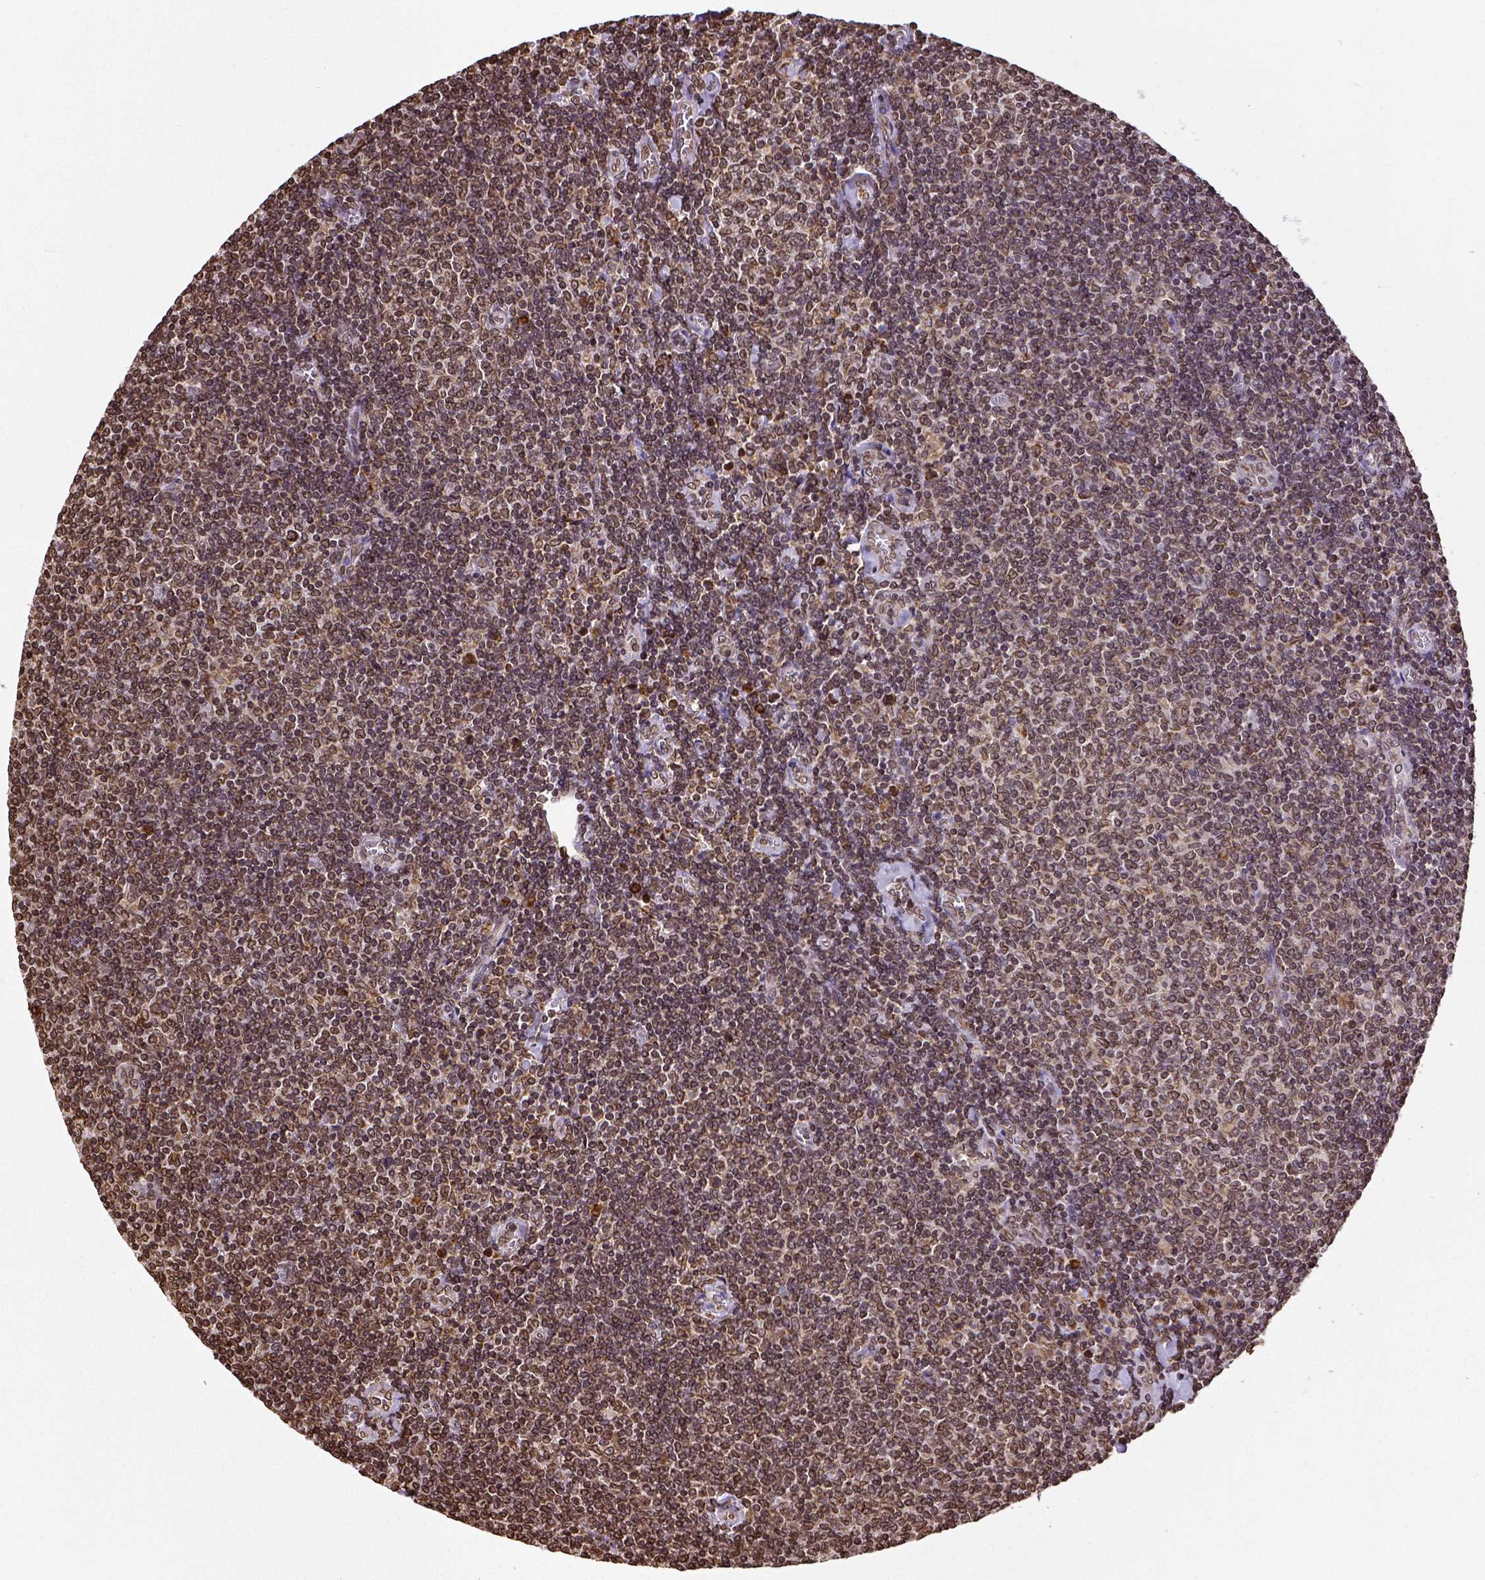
{"staining": {"intensity": "strong", "quantity": ">75%", "location": "cytoplasmic/membranous,nuclear"}, "tissue": "lymphoma", "cell_type": "Tumor cells", "image_type": "cancer", "snomed": [{"axis": "morphology", "description": "Malignant lymphoma, non-Hodgkin's type, Low grade"}, {"axis": "topography", "description": "Lymph node"}], "caption": "Tumor cells reveal high levels of strong cytoplasmic/membranous and nuclear expression in about >75% of cells in lymphoma.", "gene": "MTDH", "patient": {"sex": "male", "age": 52}}